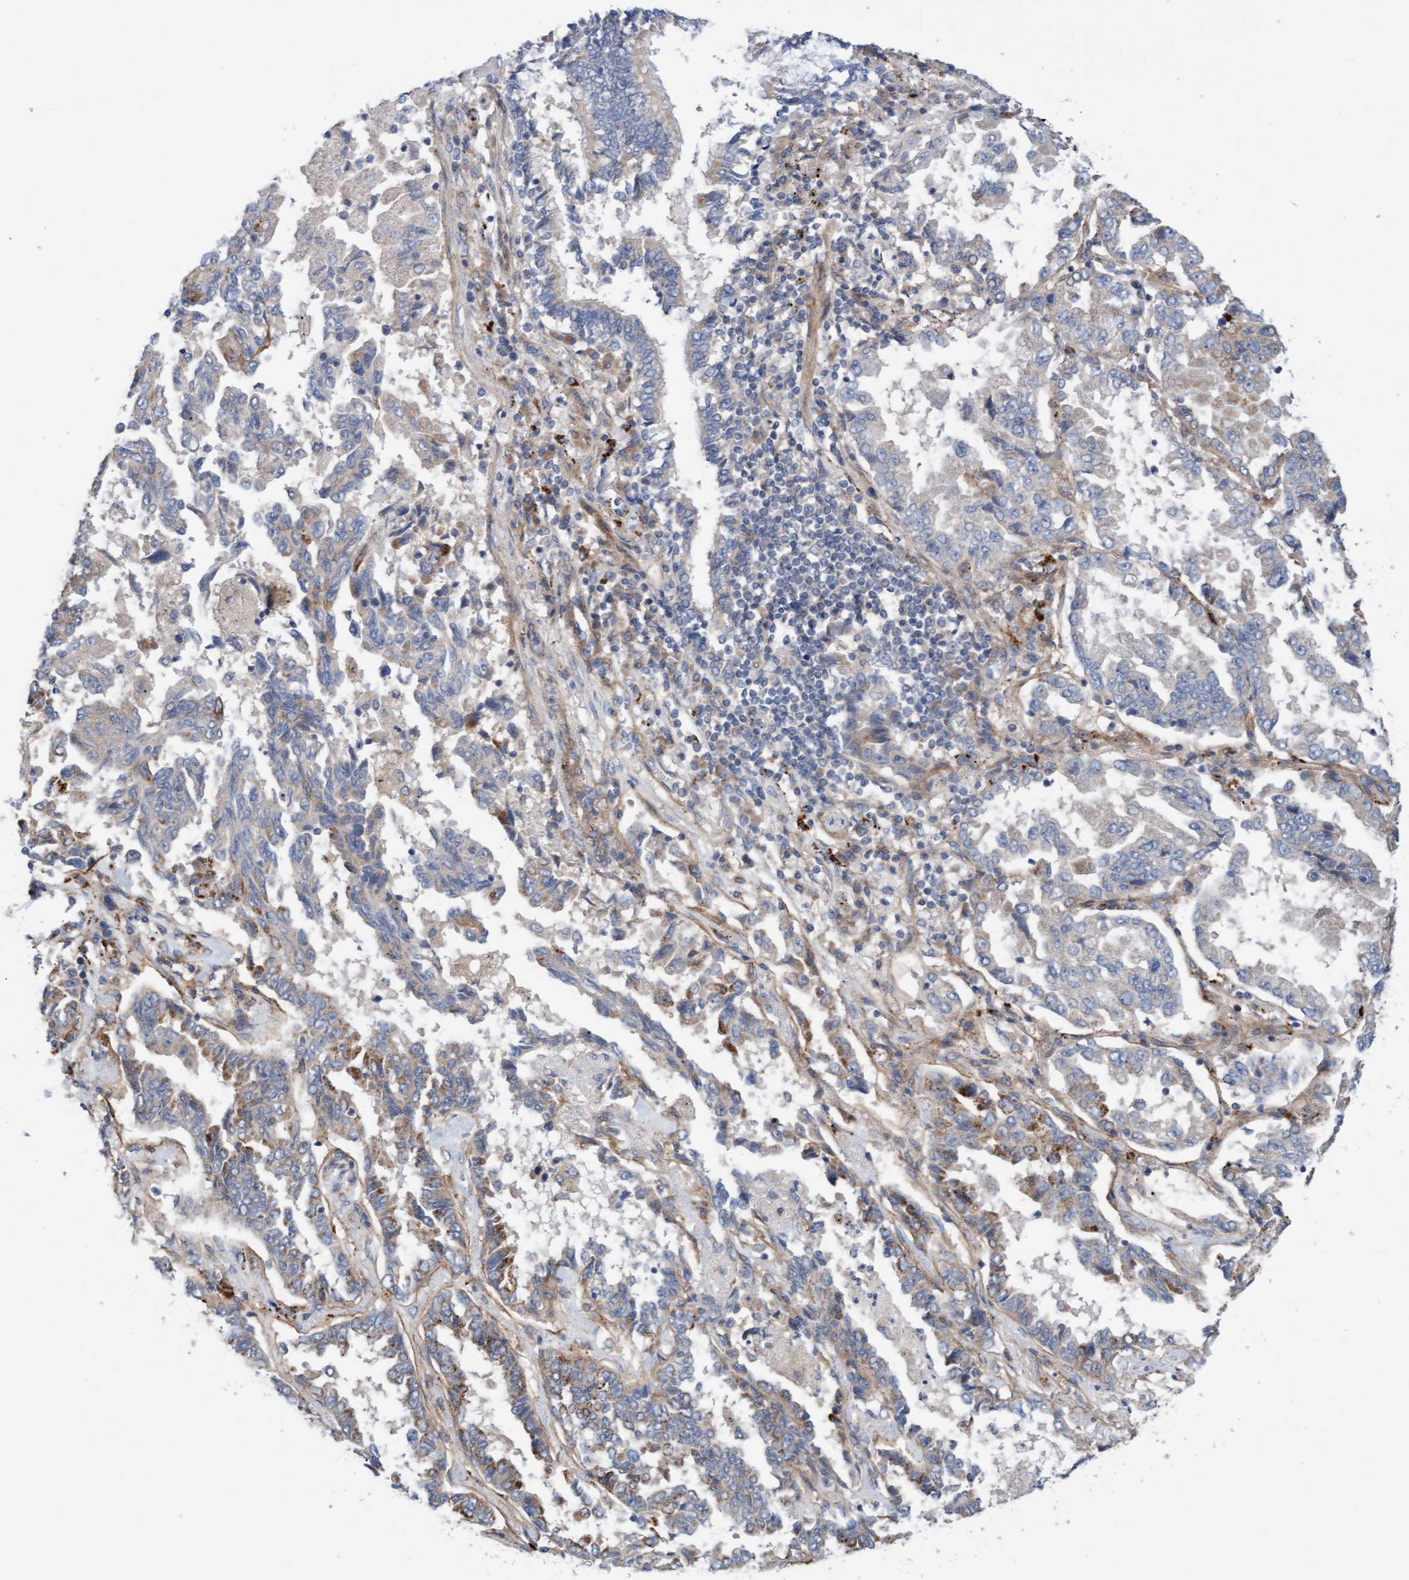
{"staining": {"intensity": "weak", "quantity": "25%-75%", "location": "cytoplasmic/membranous"}, "tissue": "lung cancer", "cell_type": "Tumor cells", "image_type": "cancer", "snomed": [{"axis": "morphology", "description": "Adenocarcinoma, NOS"}, {"axis": "topography", "description": "Lung"}], "caption": "About 25%-75% of tumor cells in lung cancer (adenocarcinoma) exhibit weak cytoplasmic/membranous protein staining as visualized by brown immunohistochemical staining.", "gene": "CDK5RAP3", "patient": {"sex": "female", "age": 51}}